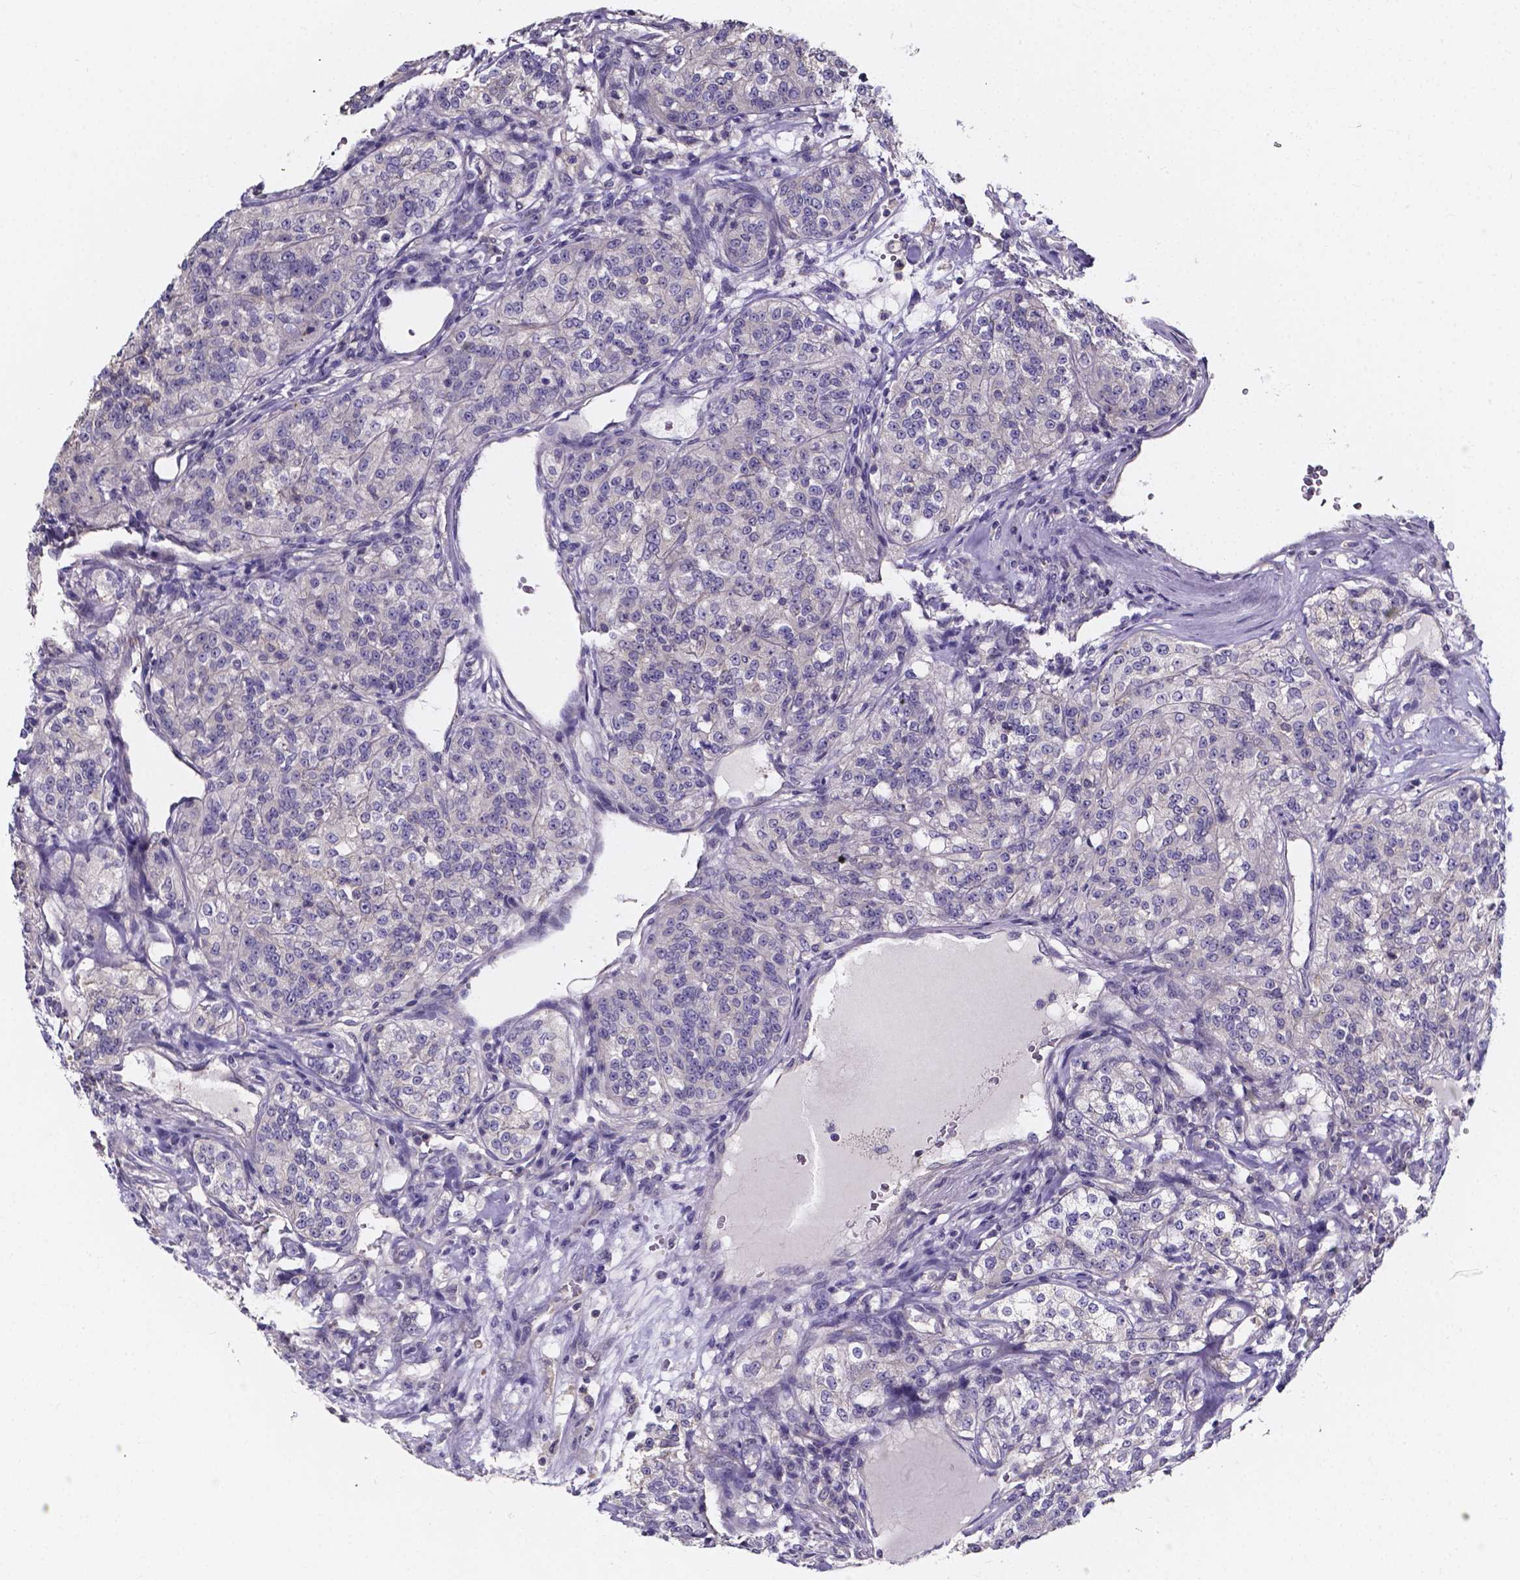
{"staining": {"intensity": "weak", "quantity": "<25%", "location": "cytoplasmic/membranous"}, "tissue": "renal cancer", "cell_type": "Tumor cells", "image_type": "cancer", "snomed": [{"axis": "morphology", "description": "Adenocarcinoma, NOS"}, {"axis": "topography", "description": "Kidney"}], "caption": "Immunohistochemistry (IHC) of renal cancer (adenocarcinoma) exhibits no staining in tumor cells.", "gene": "SPOCD1", "patient": {"sex": "female", "age": 63}}